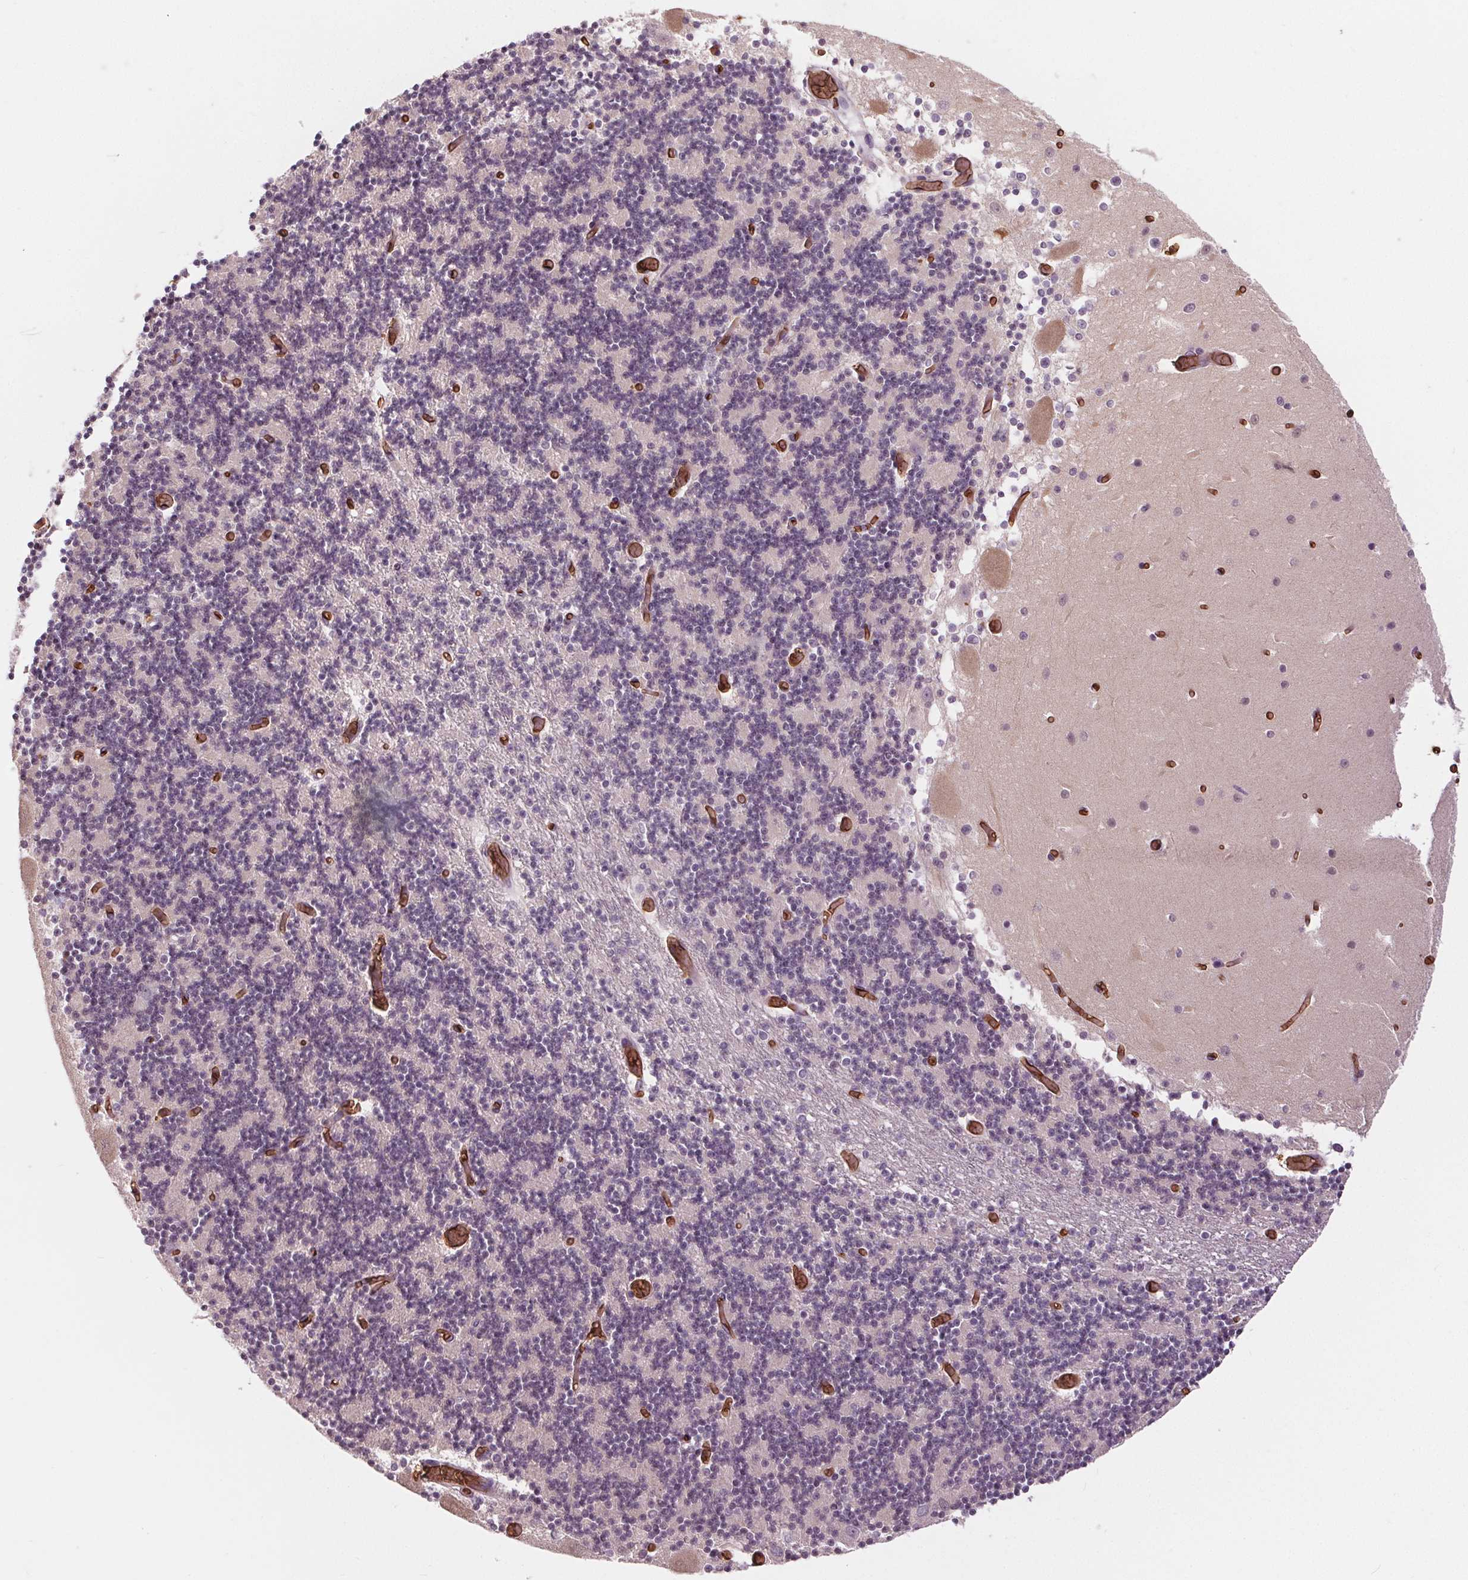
{"staining": {"intensity": "negative", "quantity": "none", "location": "none"}, "tissue": "cerebellum", "cell_type": "Cells in granular layer", "image_type": "normal", "snomed": [{"axis": "morphology", "description": "Normal tissue, NOS"}, {"axis": "topography", "description": "Cerebellum"}], "caption": "High power microscopy photomicrograph of an immunohistochemistry photomicrograph of benign cerebellum, revealing no significant positivity in cells in granular layer.", "gene": "SLC4A1", "patient": {"sex": "female", "age": 28}}